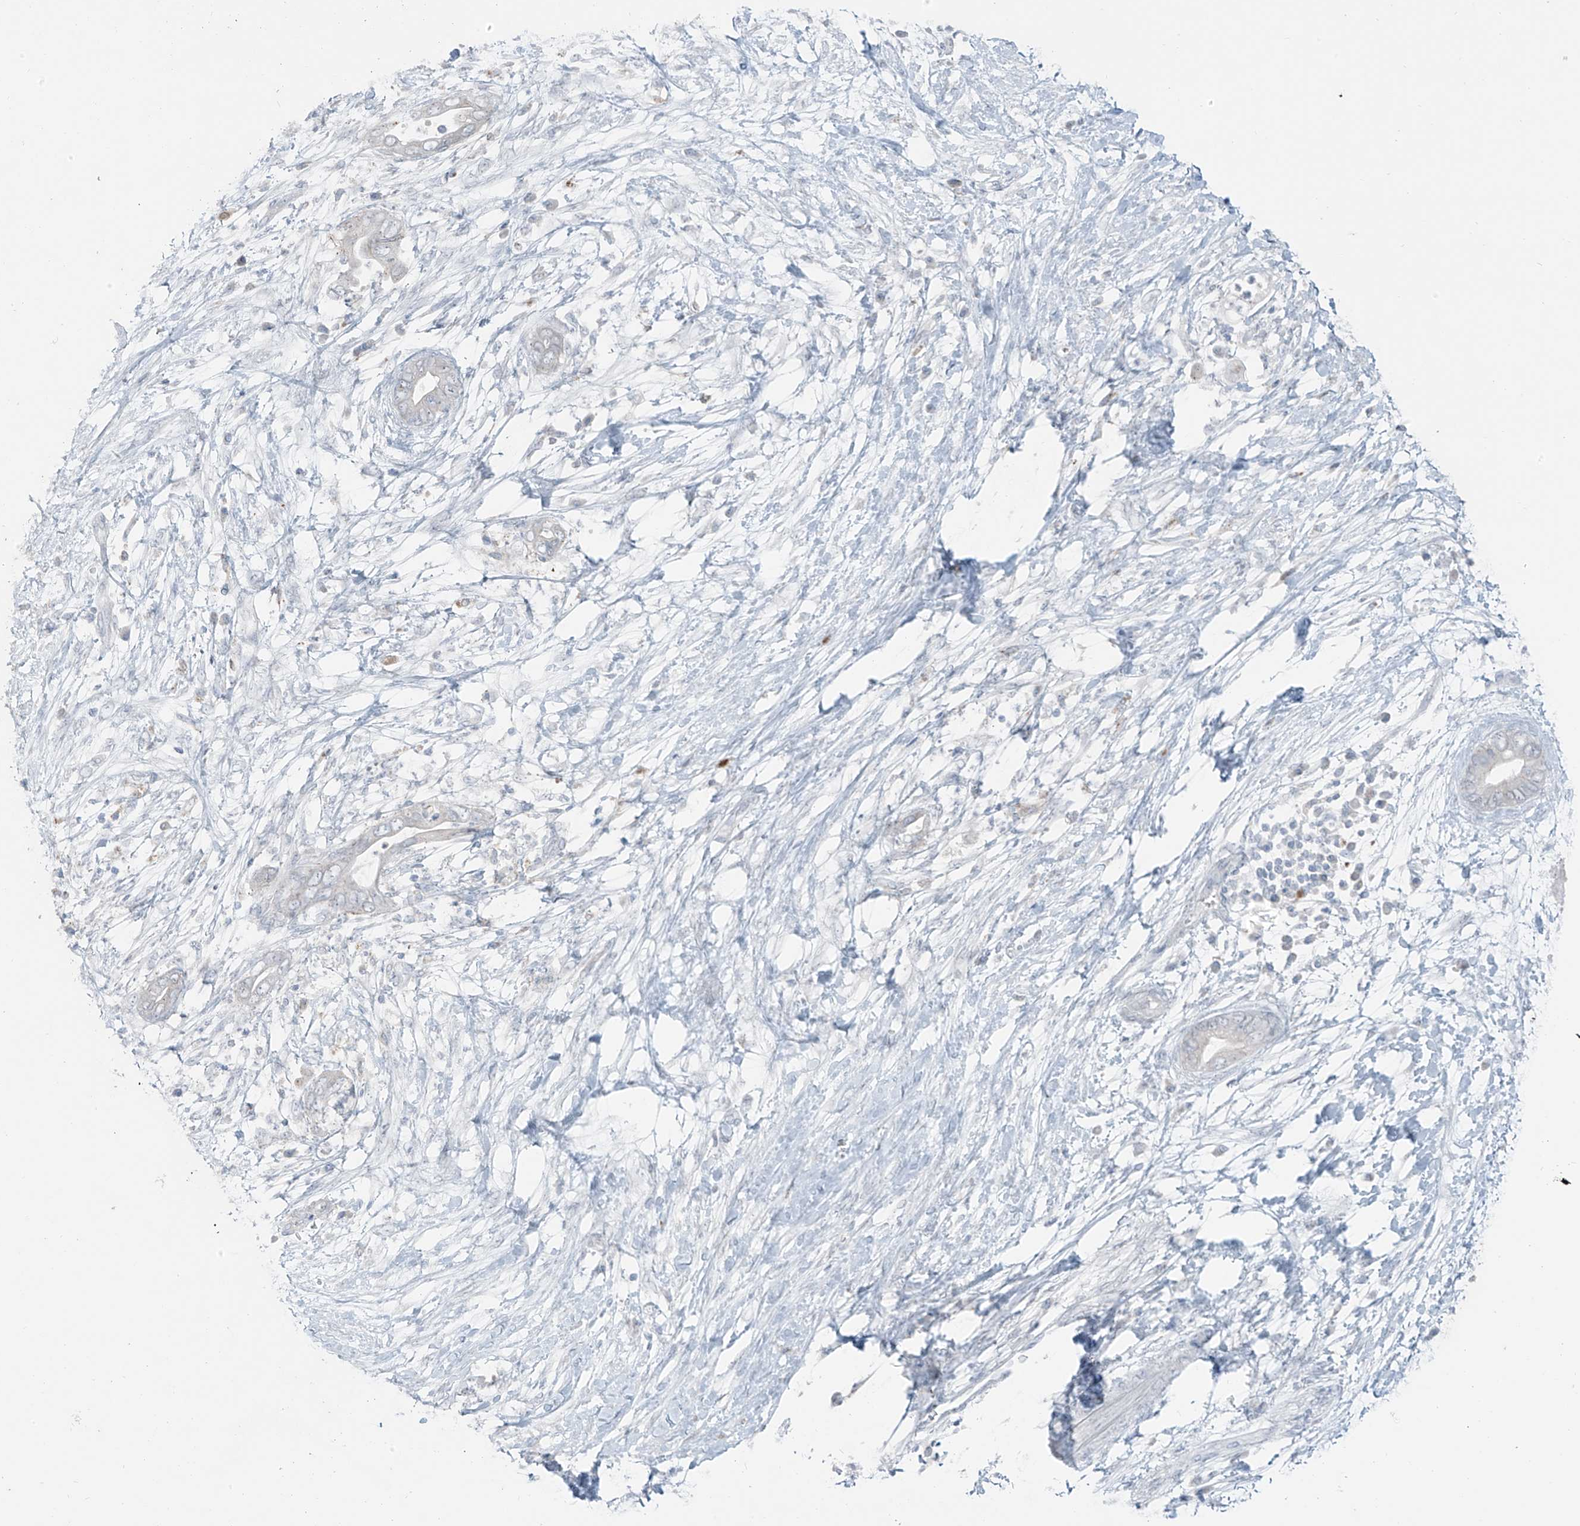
{"staining": {"intensity": "negative", "quantity": "none", "location": "none"}, "tissue": "pancreatic cancer", "cell_type": "Tumor cells", "image_type": "cancer", "snomed": [{"axis": "morphology", "description": "Adenocarcinoma, NOS"}, {"axis": "topography", "description": "Pancreas"}], "caption": "IHC photomicrograph of neoplastic tissue: pancreatic cancer (adenocarcinoma) stained with DAB displays no significant protein expression in tumor cells. Brightfield microscopy of immunohistochemistry stained with DAB (3,3'-diaminobenzidine) (brown) and hematoxylin (blue), captured at high magnification.", "gene": "PRDM6", "patient": {"sex": "male", "age": 75}}